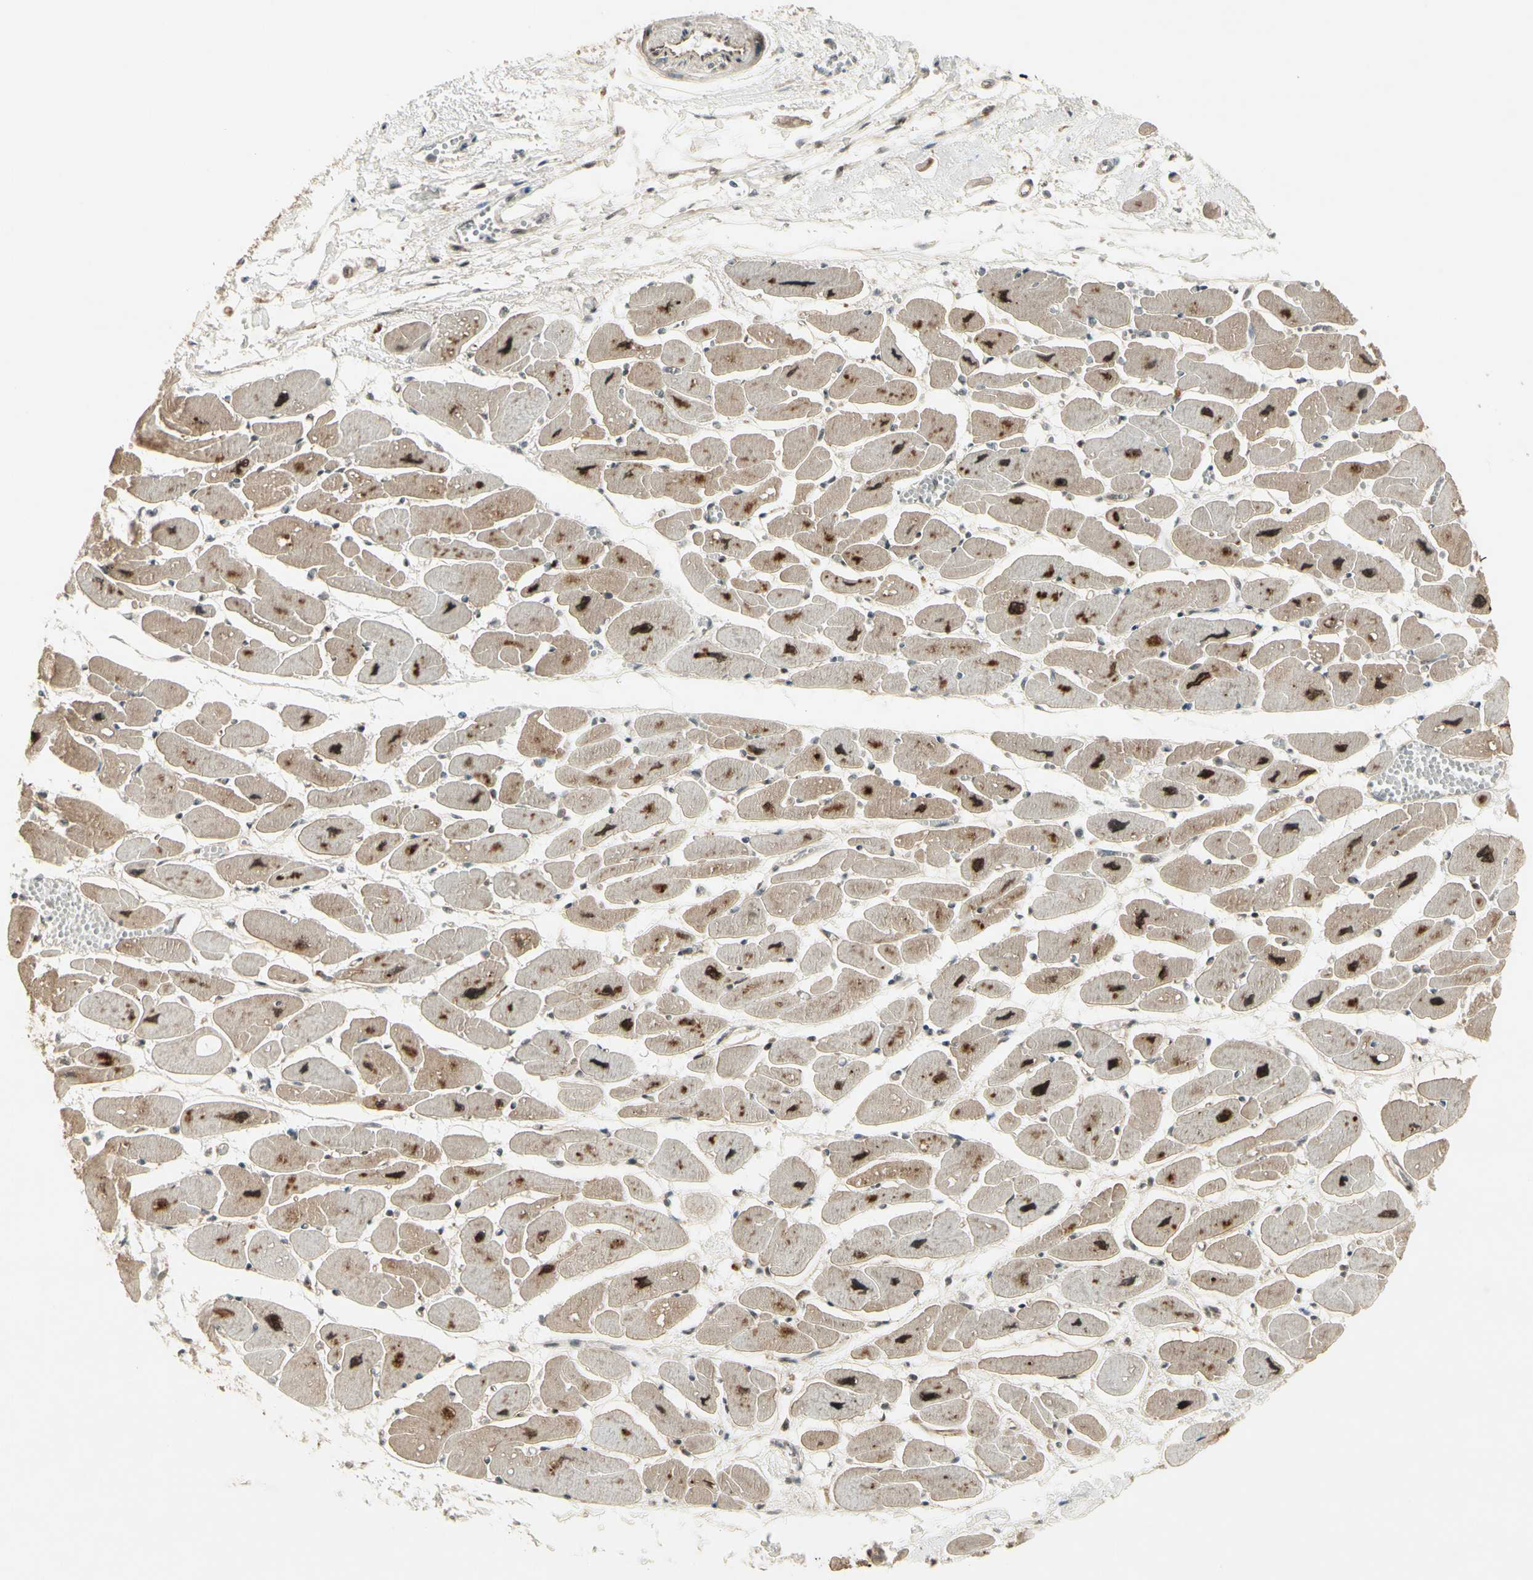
{"staining": {"intensity": "moderate", "quantity": ">75%", "location": "nuclear"}, "tissue": "heart muscle", "cell_type": "Cardiomyocytes", "image_type": "normal", "snomed": [{"axis": "morphology", "description": "Normal tissue, NOS"}, {"axis": "topography", "description": "Heart"}], "caption": "The immunohistochemical stain labels moderate nuclear staining in cardiomyocytes of unremarkable heart muscle.", "gene": "CDK11A", "patient": {"sex": "female", "age": 54}}